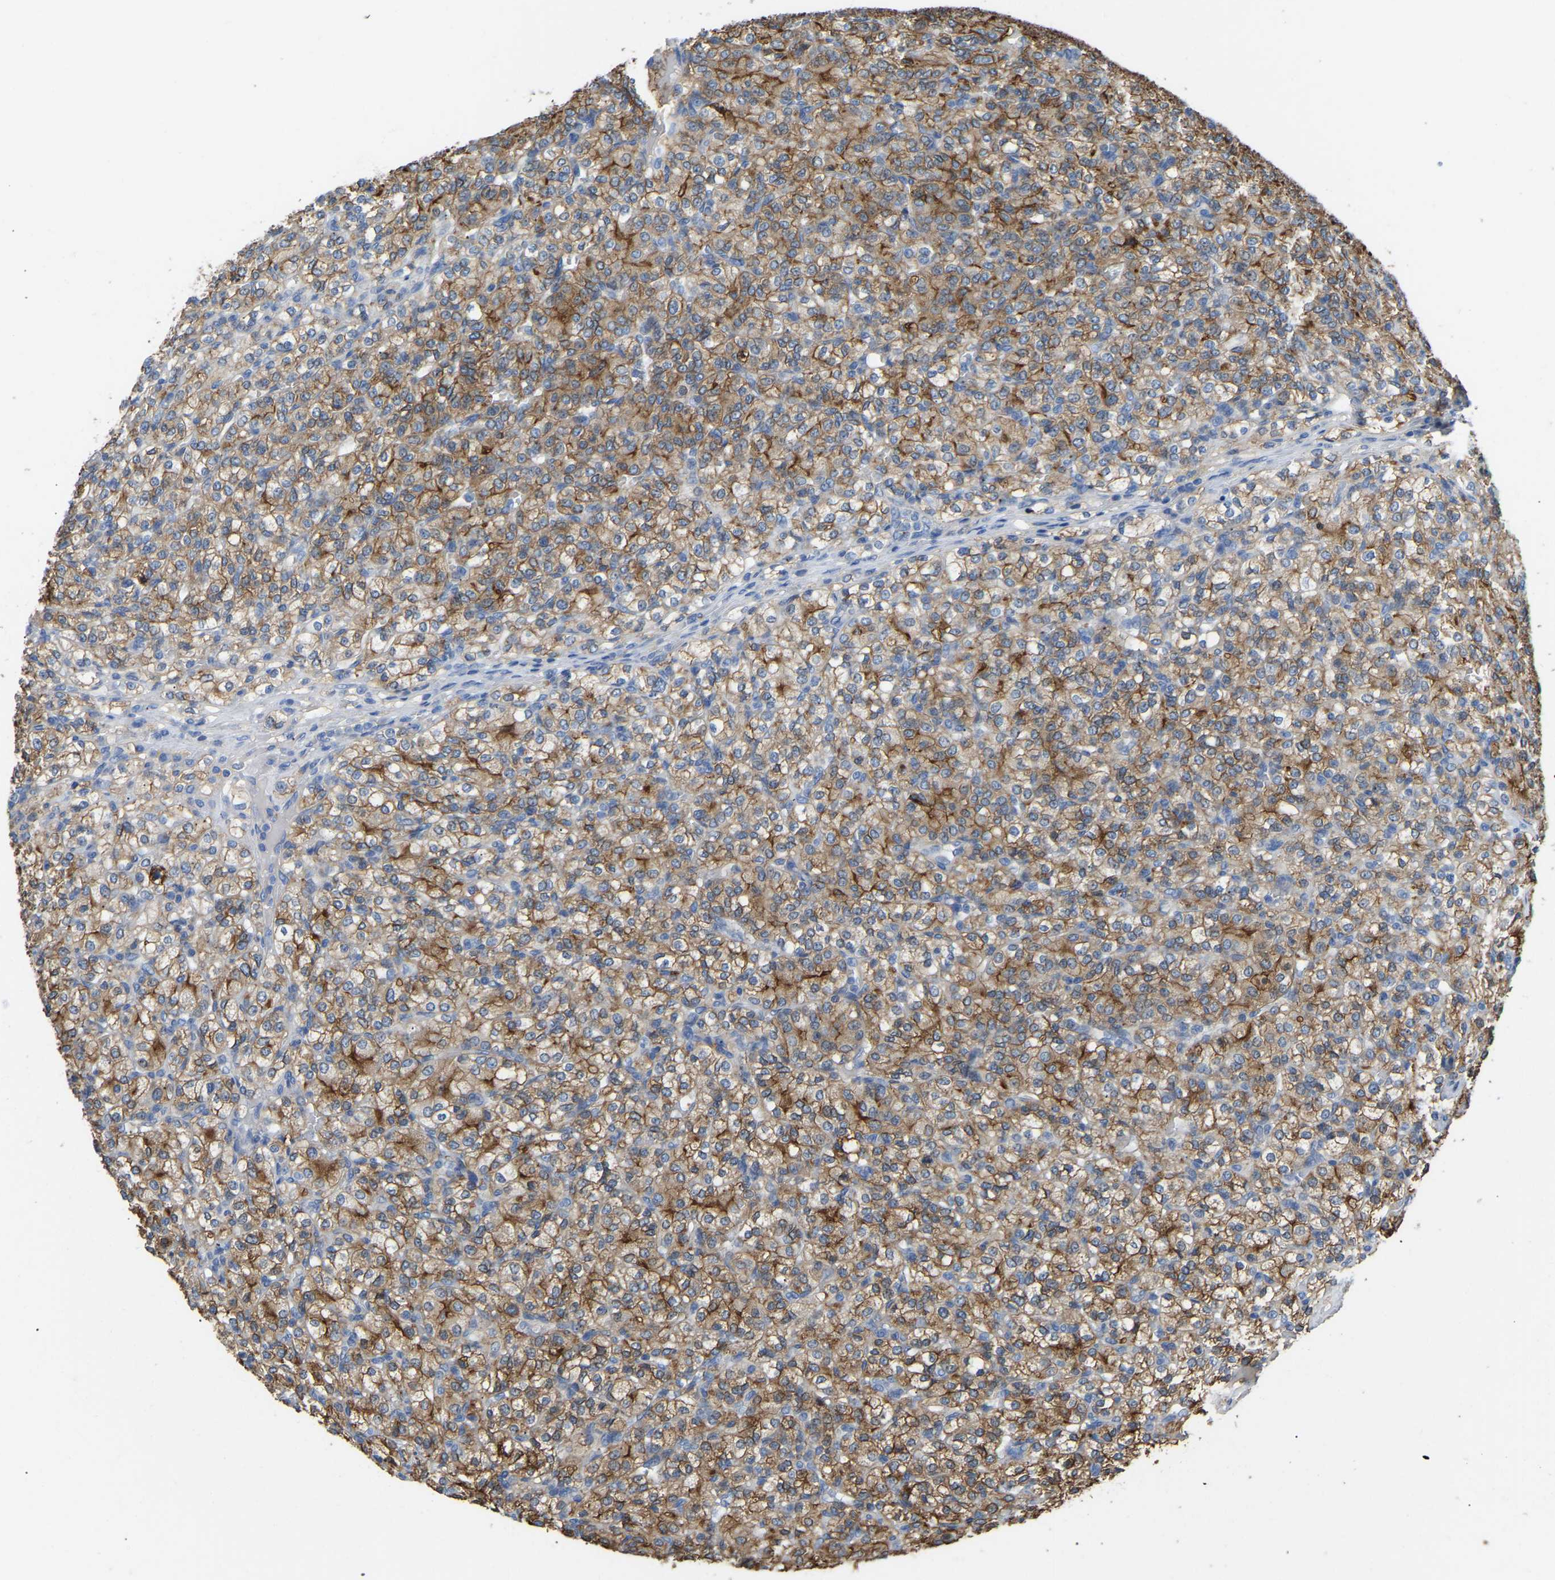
{"staining": {"intensity": "moderate", "quantity": ">75%", "location": "cytoplasmic/membranous"}, "tissue": "renal cancer", "cell_type": "Tumor cells", "image_type": "cancer", "snomed": [{"axis": "morphology", "description": "Adenocarcinoma, NOS"}, {"axis": "topography", "description": "Kidney"}], "caption": "Human renal cancer (adenocarcinoma) stained for a protein (brown) shows moderate cytoplasmic/membranous positive positivity in about >75% of tumor cells.", "gene": "ZNF449", "patient": {"sex": "male", "age": 77}}